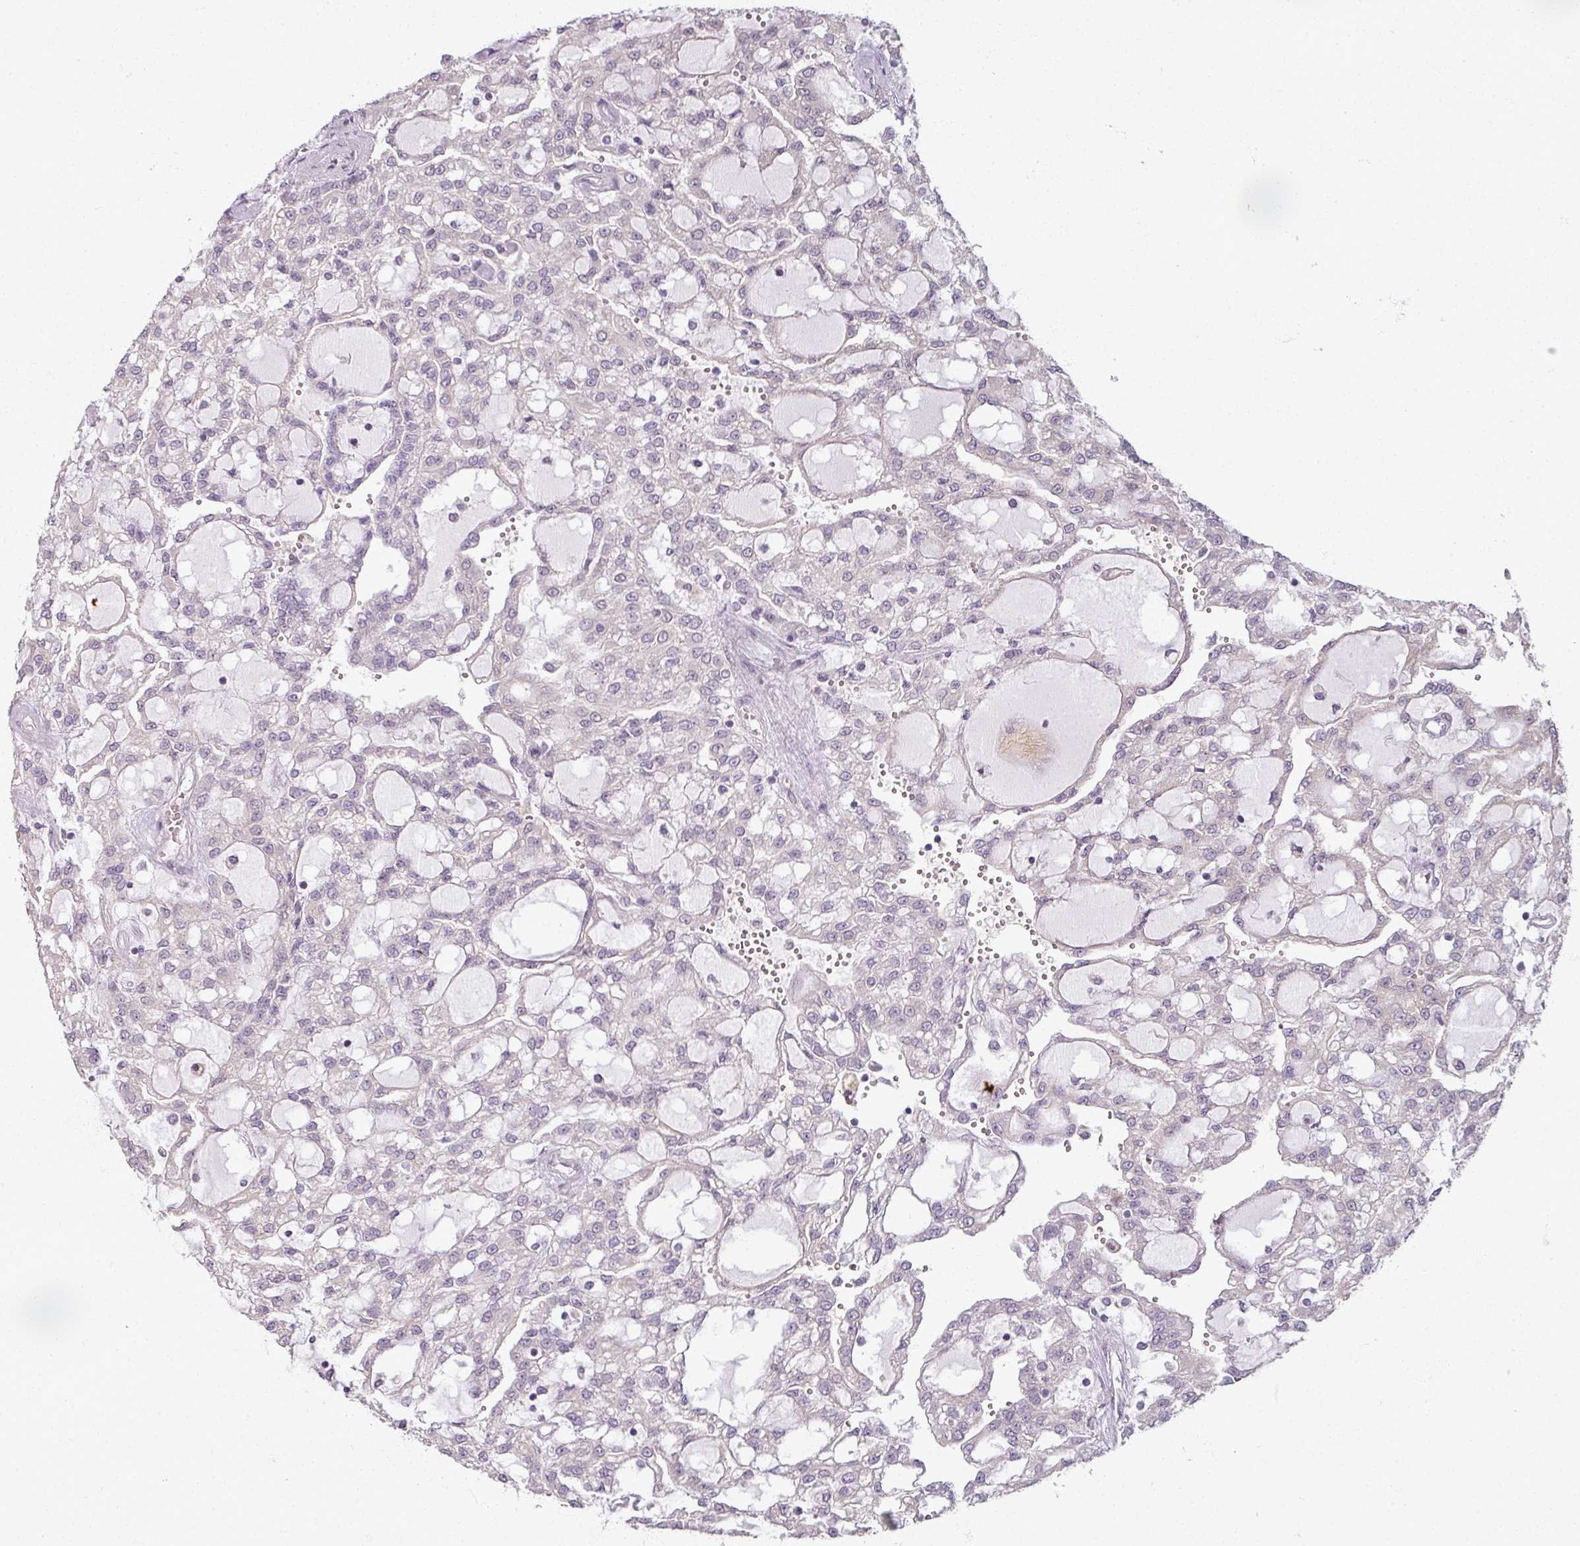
{"staining": {"intensity": "negative", "quantity": "none", "location": "none"}, "tissue": "renal cancer", "cell_type": "Tumor cells", "image_type": "cancer", "snomed": [{"axis": "morphology", "description": "Adenocarcinoma, NOS"}, {"axis": "topography", "description": "Kidney"}], "caption": "DAB (3,3'-diaminobenzidine) immunohistochemical staining of human renal cancer (adenocarcinoma) shows no significant positivity in tumor cells.", "gene": "MYMK", "patient": {"sex": "male", "age": 63}}